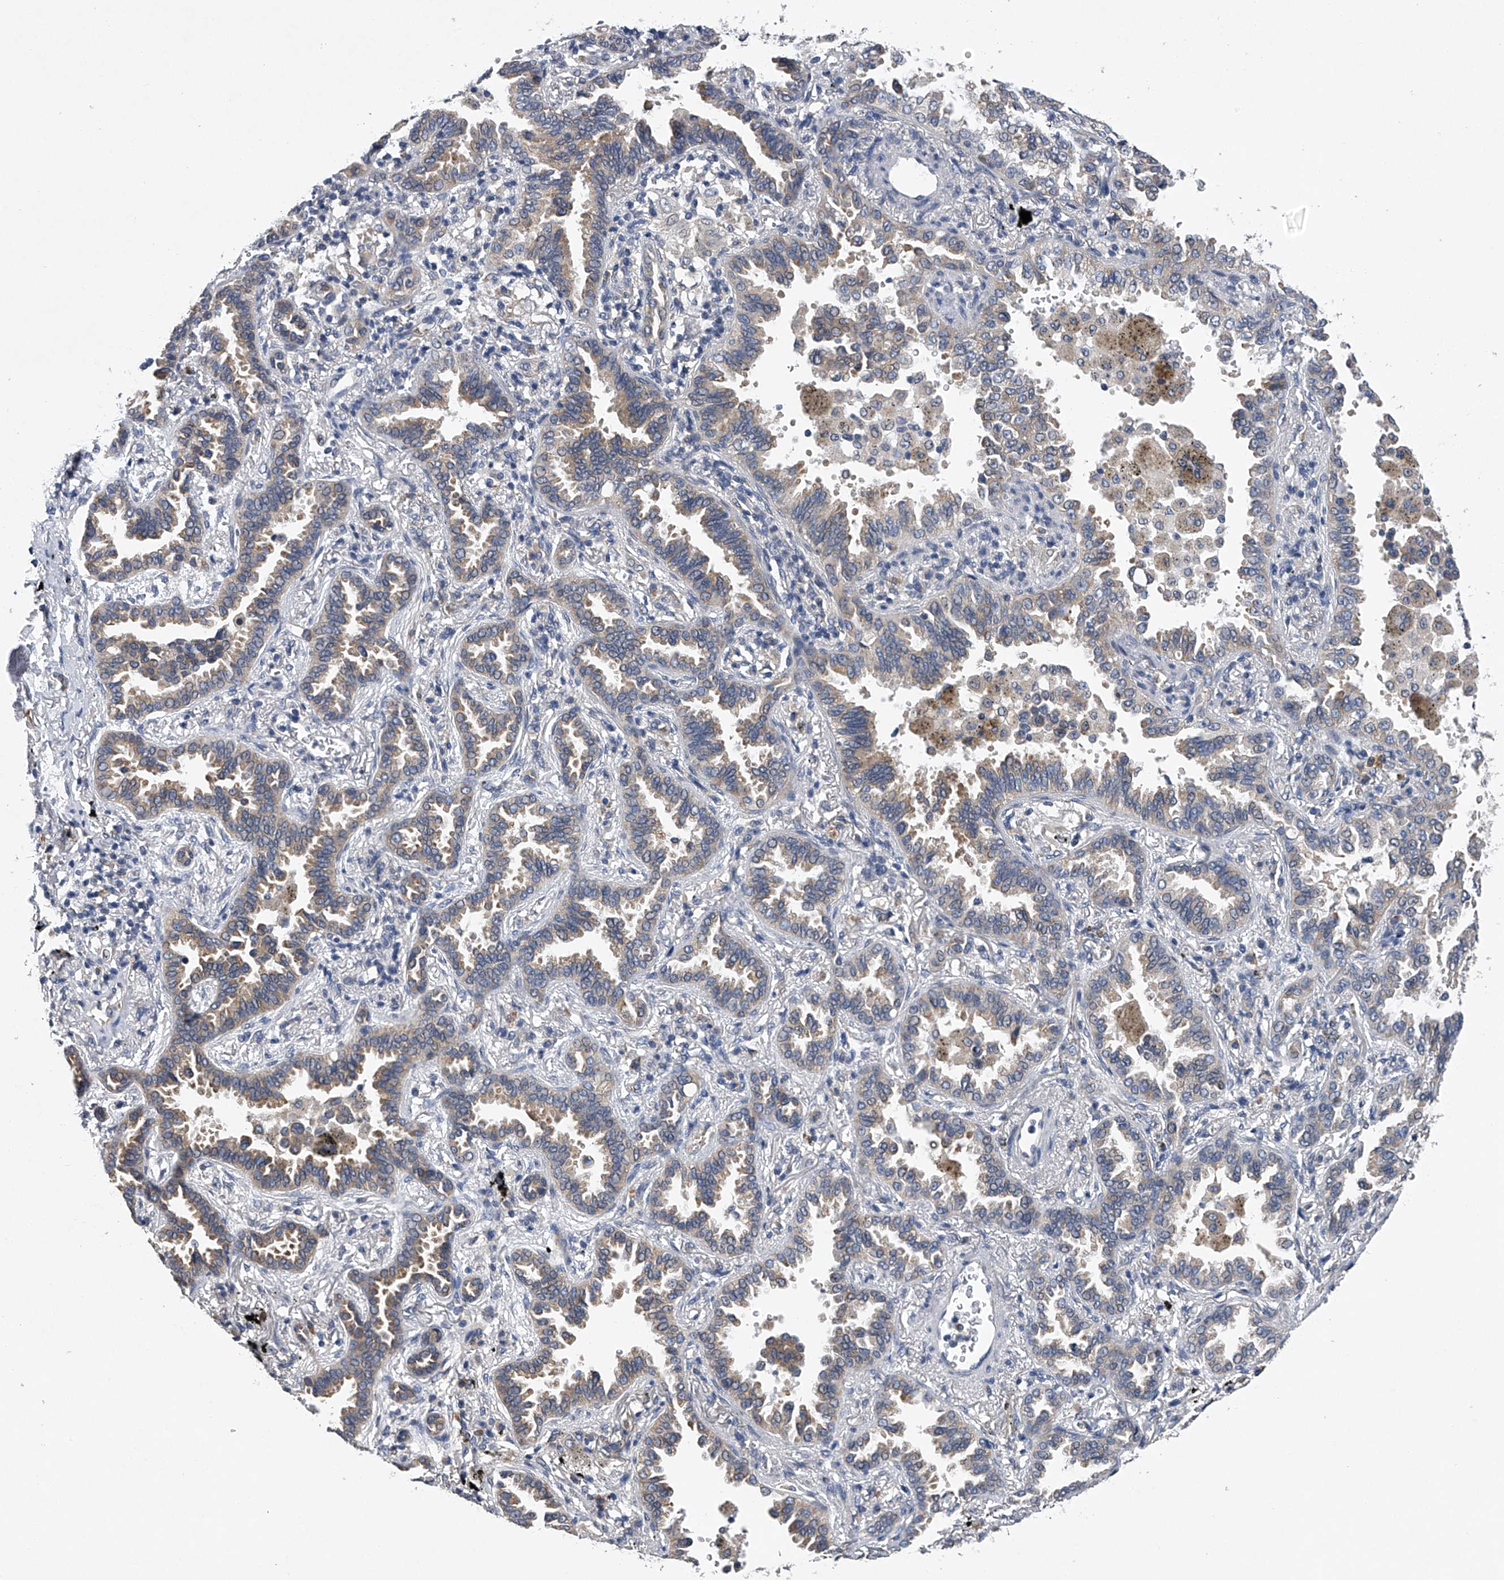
{"staining": {"intensity": "moderate", "quantity": "25%-75%", "location": "cytoplasmic/membranous"}, "tissue": "lung cancer", "cell_type": "Tumor cells", "image_type": "cancer", "snomed": [{"axis": "morphology", "description": "Normal tissue, NOS"}, {"axis": "morphology", "description": "Adenocarcinoma, NOS"}, {"axis": "topography", "description": "Lung"}], "caption": "Human lung cancer (adenocarcinoma) stained for a protein (brown) reveals moderate cytoplasmic/membranous positive positivity in about 25%-75% of tumor cells.", "gene": "RNF5", "patient": {"sex": "male", "age": 59}}